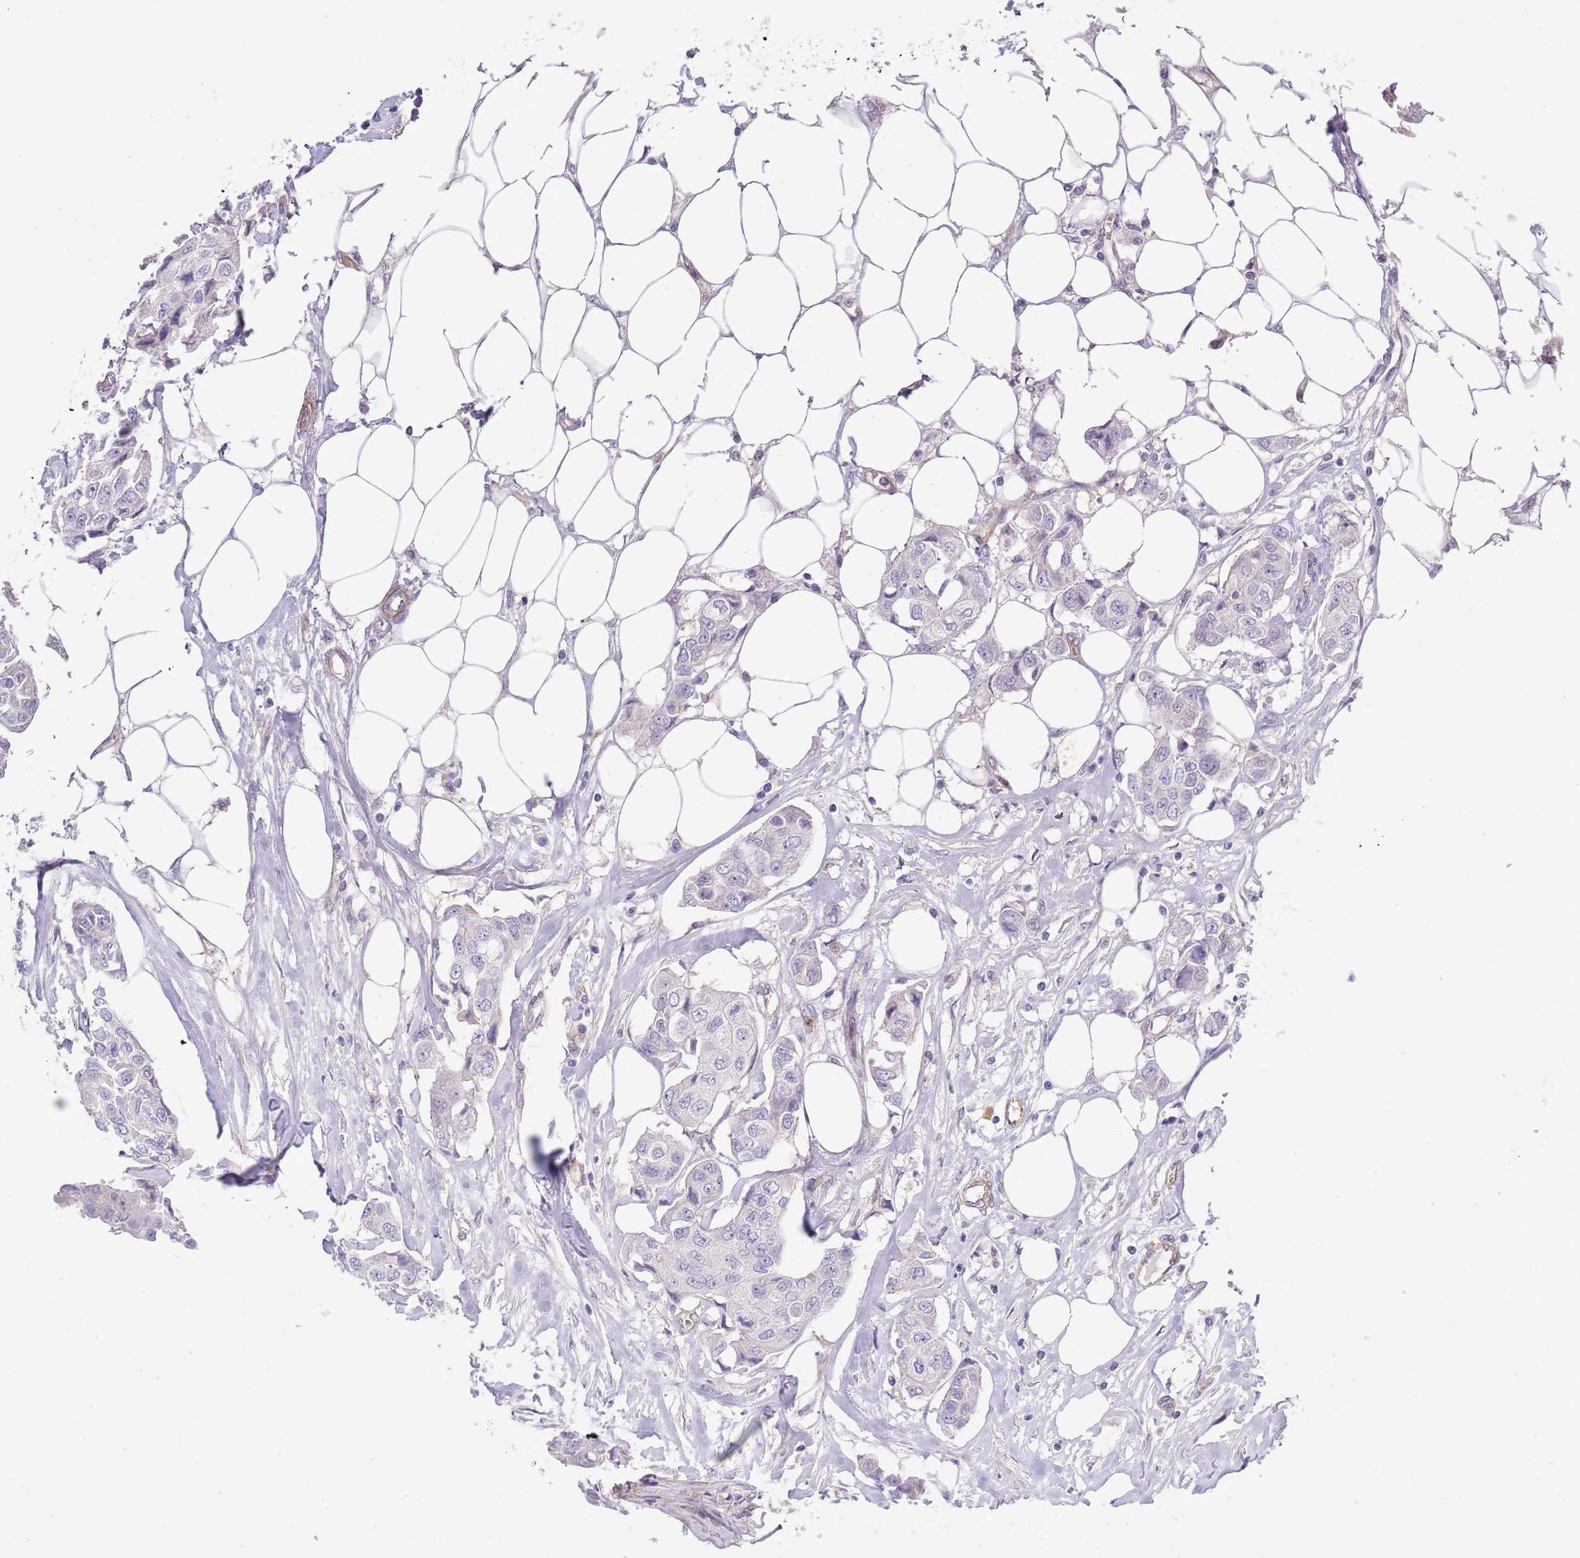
{"staining": {"intensity": "negative", "quantity": "none", "location": "none"}, "tissue": "breast cancer", "cell_type": "Tumor cells", "image_type": "cancer", "snomed": [{"axis": "morphology", "description": "Duct carcinoma"}, {"axis": "topography", "description": "Breast"}, {"axis": "topography", "description": "Lymph node"}], "caption": "Micrograph shows no protein staining in tumor cells of intraductal carcinoma (breast) tissue.", "gene": "TINAGL1", "patient": {"sex": "female", "age": 80}}